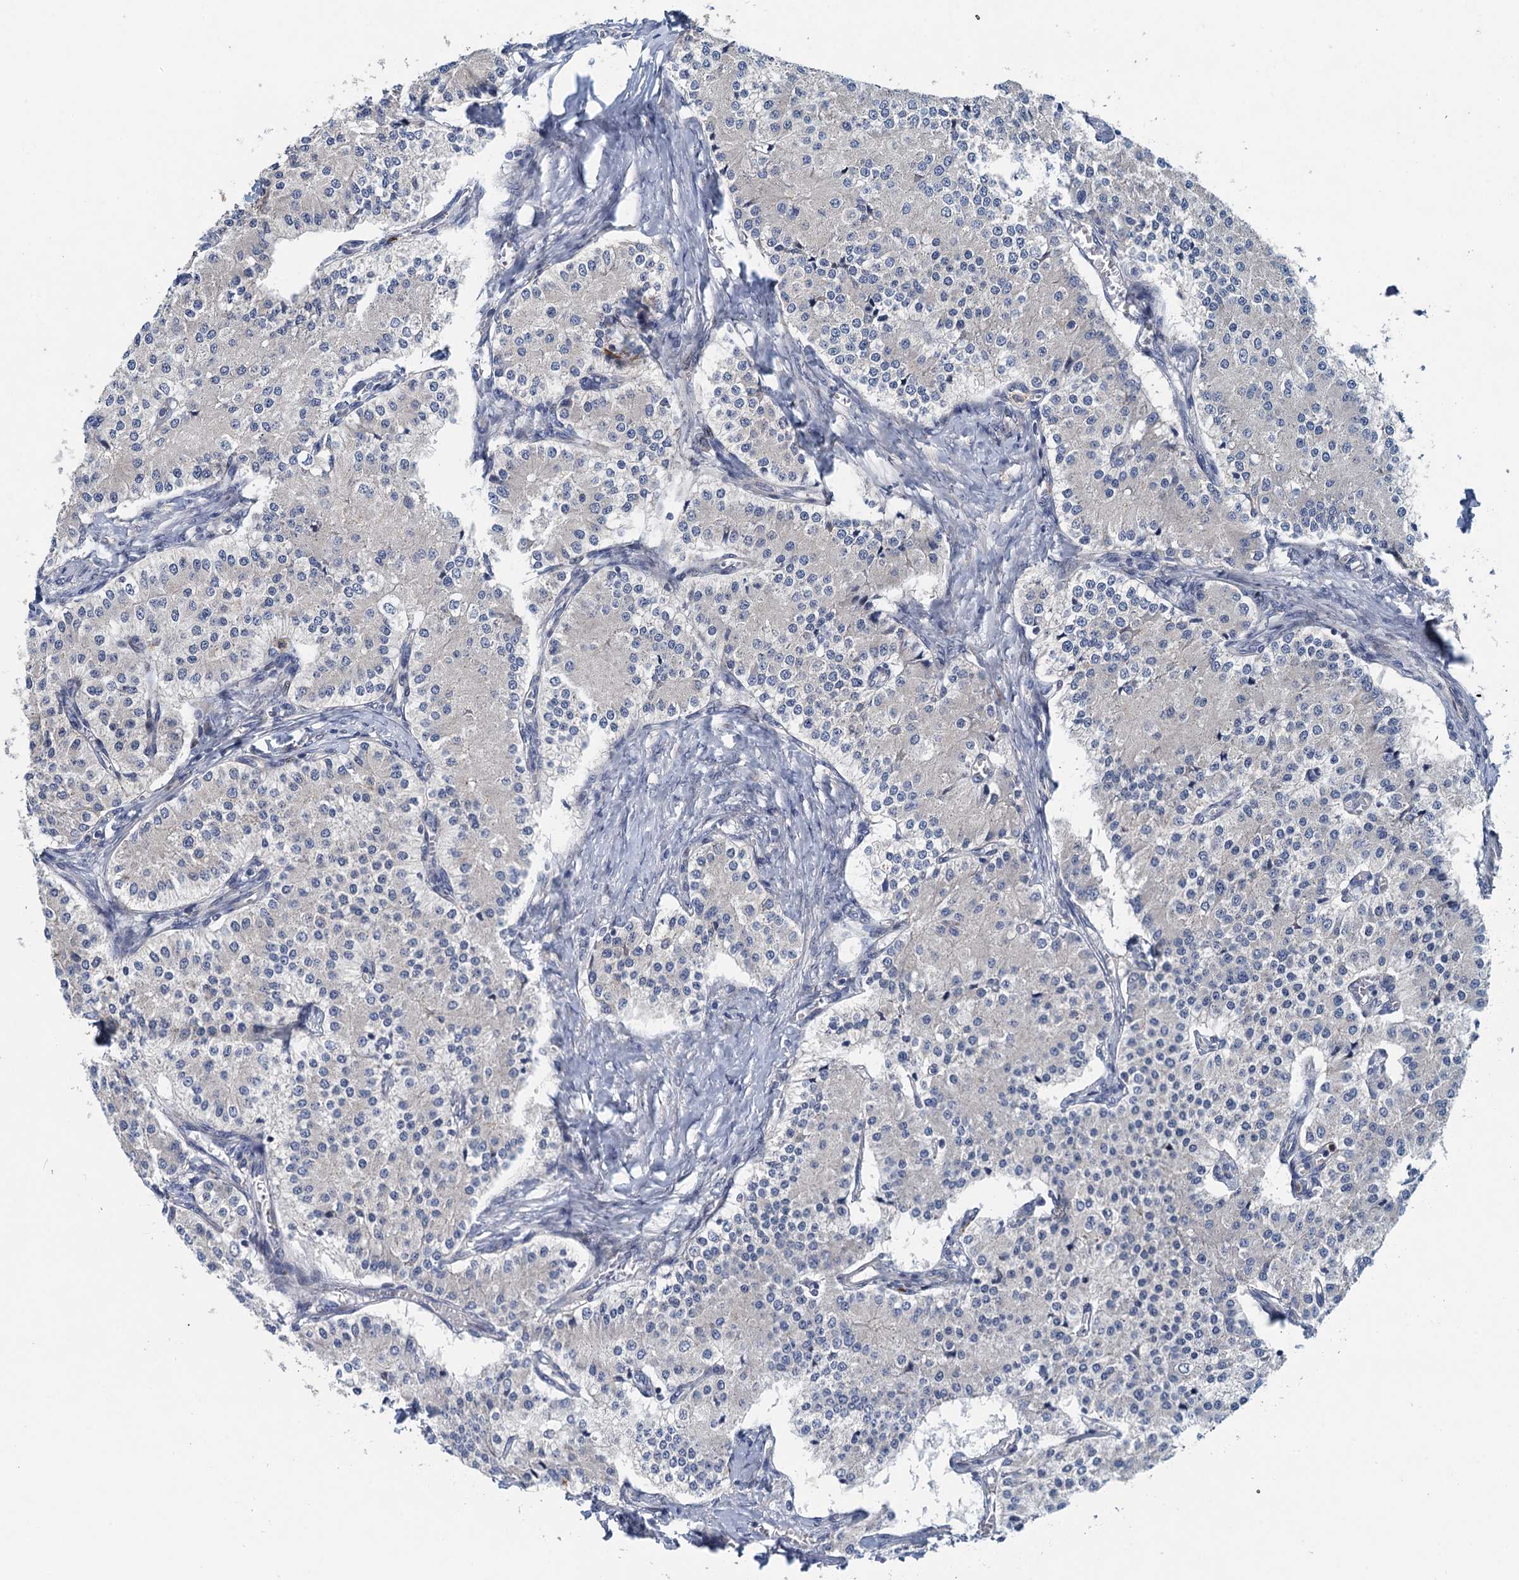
{"staining": {"intensity": "negative", "quantity": "none", "location": "none"}, "tissue": "carcinoid", "cell_type": "Tumor cells", "image_type": "cancer", "snomed": [{"axis": "morphology", "description": "Carcinoid, malignant, NOS"}, {"axis": "topography", "description": "Colon"}], "caption": "Histopathology image shows no significant protein expression in tumor cells of carcinoid.", "gene": "TPCN1", "patient": {"sex": "female", "age": 52}}